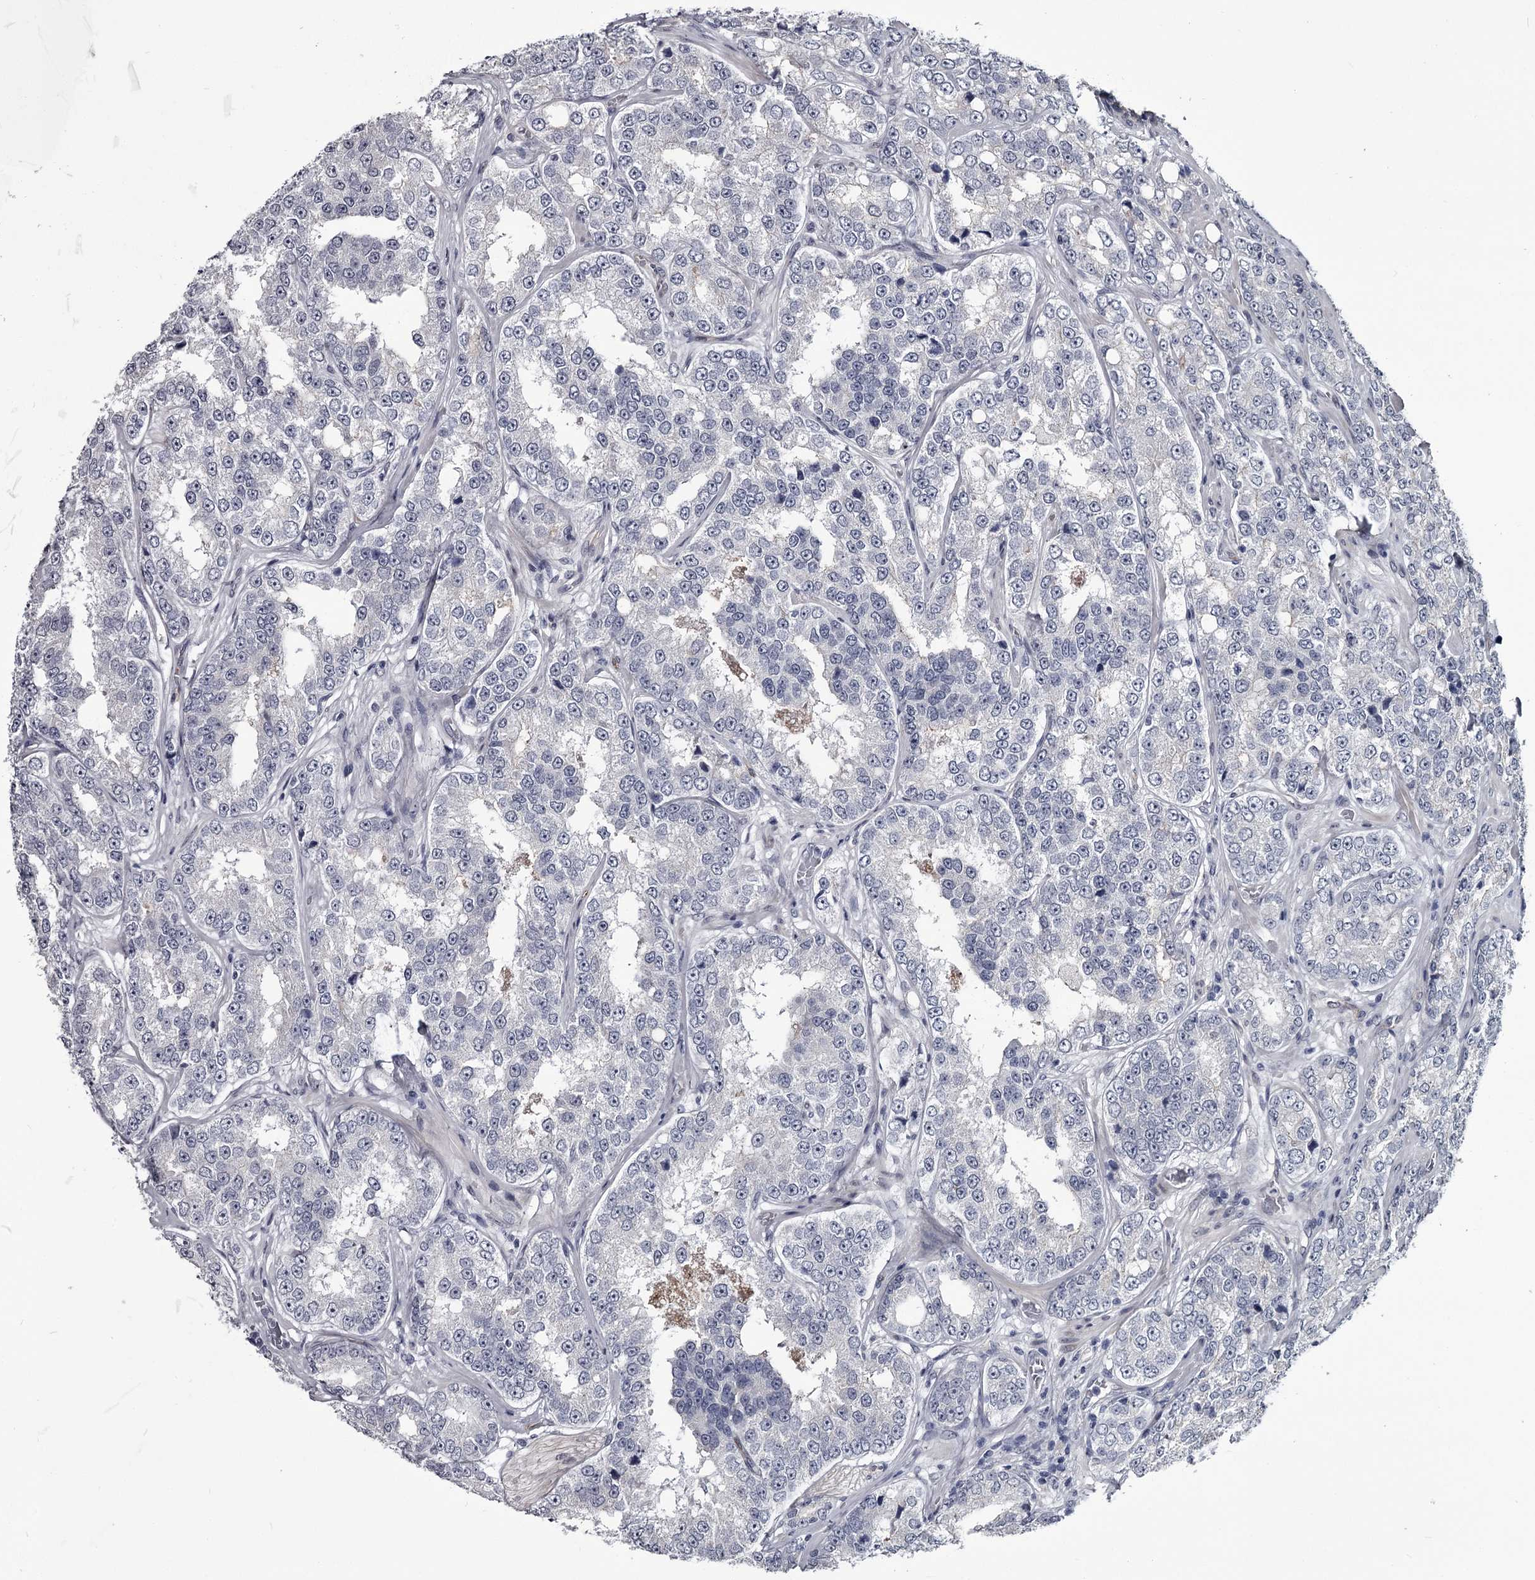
{"staining": {"intensity": "negative", "quantity": "none", "location": "none"}, "tissue": "prostate cancer", "cell_type": "Tumor cells", "image_type": "cancer", "snomed": [{"axis": "morphology", "description": "Normal tissue, NOS"}, {"axis": "morphology", "description": "Adenocarcinoma, High grade"}, {"axis": "topography", "description": "Prostate"}], "caption": "Protein analysis of adenocarcinoma (high-grade) (prostate) reveals no significant positivity in tumor cells.", "gene": "PRPF40B", "patient": {"sex": "male", "age": 83}}